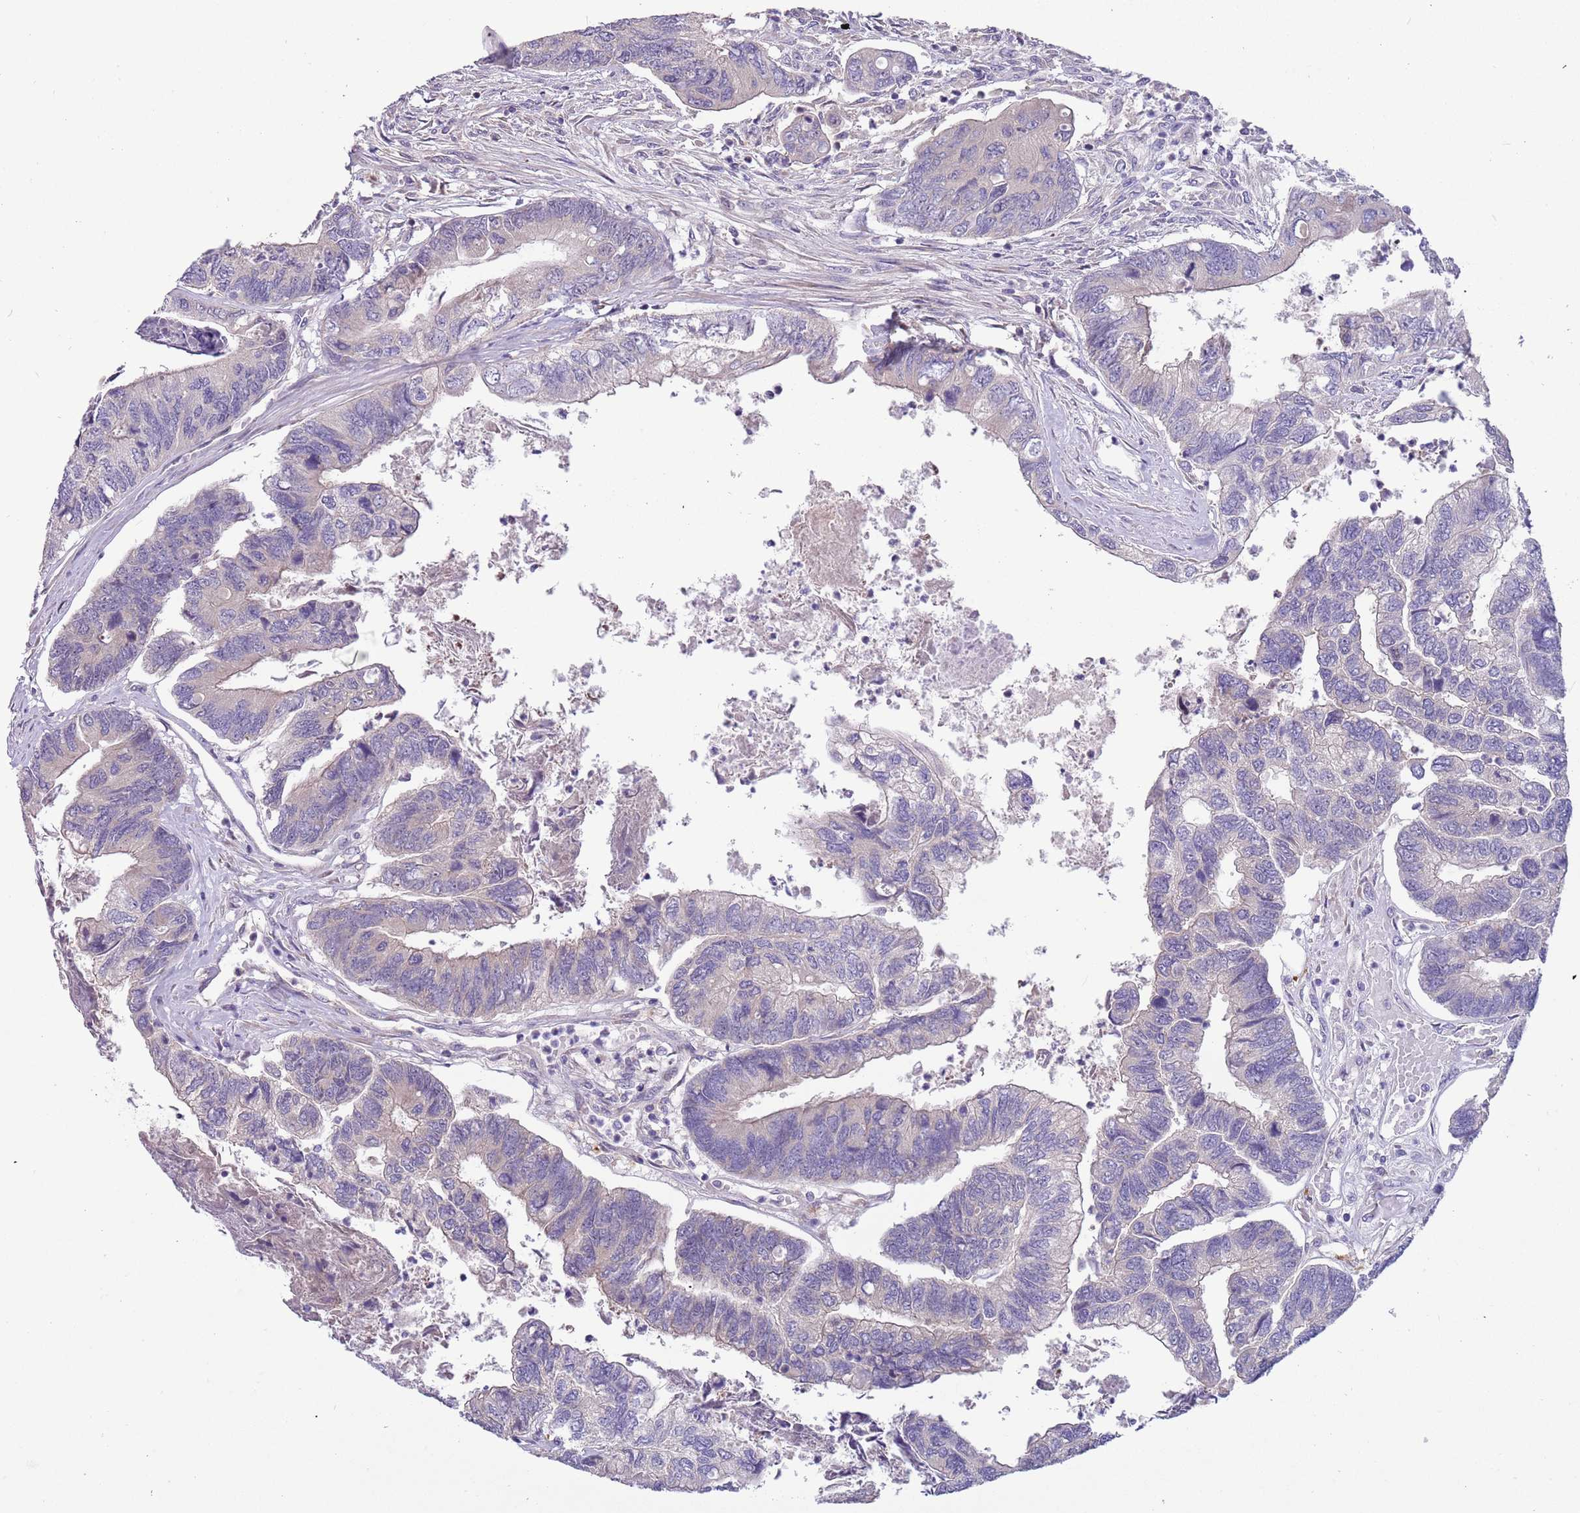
{"staining": {"intensity": "negative", "quantity": "none", "location": "none"}, "tissue": "colorectal cancer", "cell_type": "Tumor cells", "image_type": "cancer", "snomed": [{"axis": "morphology", "description": "Adenocarcinoma, NOS"}, {"axis": "topography", "description": "Colon"}], "caption": "Immunohistochemistry micrograph of human colorectal cancer stained for a protein (brown), which reveals no staining in tumor cells. The staining was performed using DAB to visualize the protein expression in brown, while the nuclei were stained in blue with hematoxylin (Magnification: 20x).", "gene": "CABYR", "patient": {"sex": "female", "age": 67}}